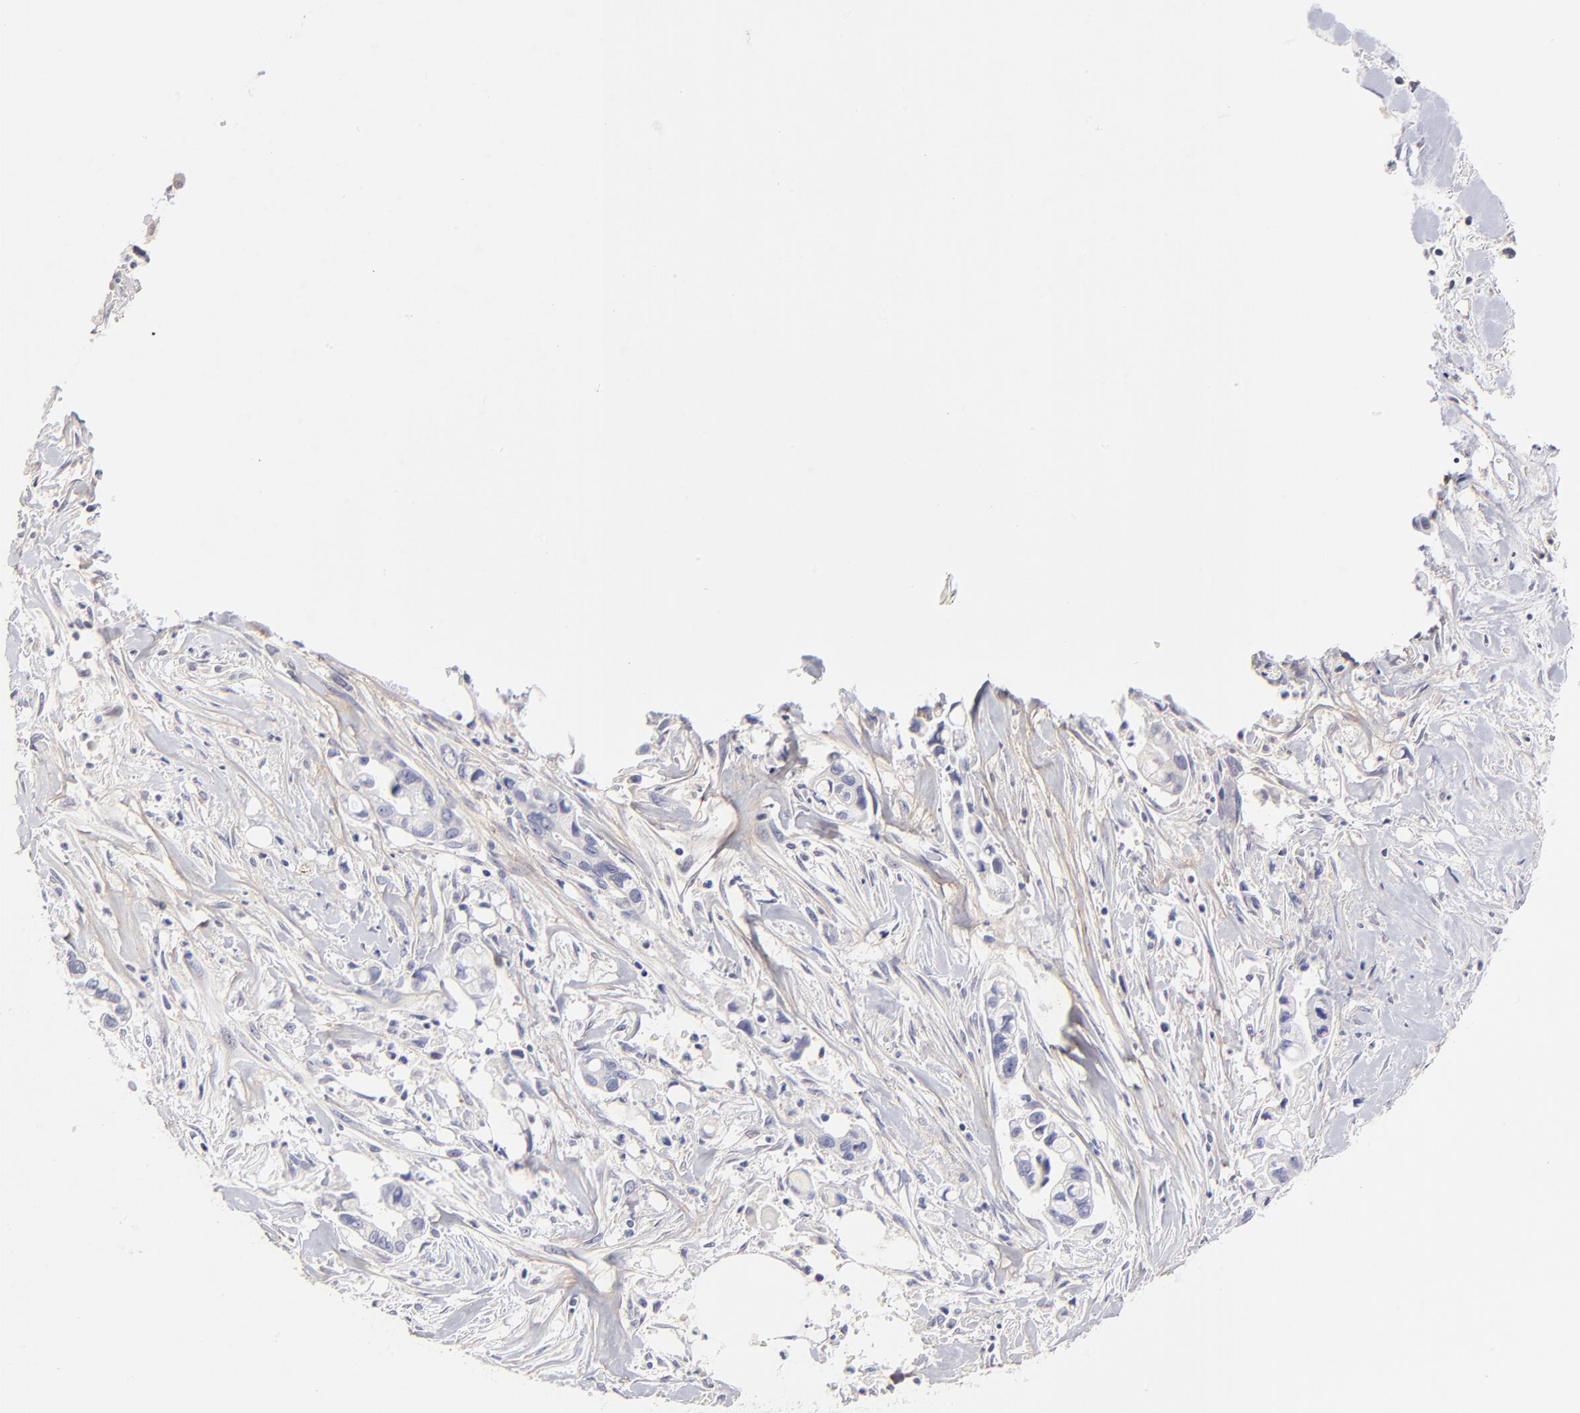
{"staining": {"intensity": "negative", "quantity": "none", "location": "none"}, "tissue": "pancreatic cancer", "cell_type": "Tumor cells", "image_type": "cancer", "snomed": [{"axis": "morphology", "description": "Adenocarcinoma, NOS"}, {"axis": "topography", "description": "Pancreas"}], "caption": "The histopathology image shows no staining of tumor cells in pancreatic cancer (adenocarcinoma).", "gene": "BTG2", "patient": {"sex": "male", "age": 70}}